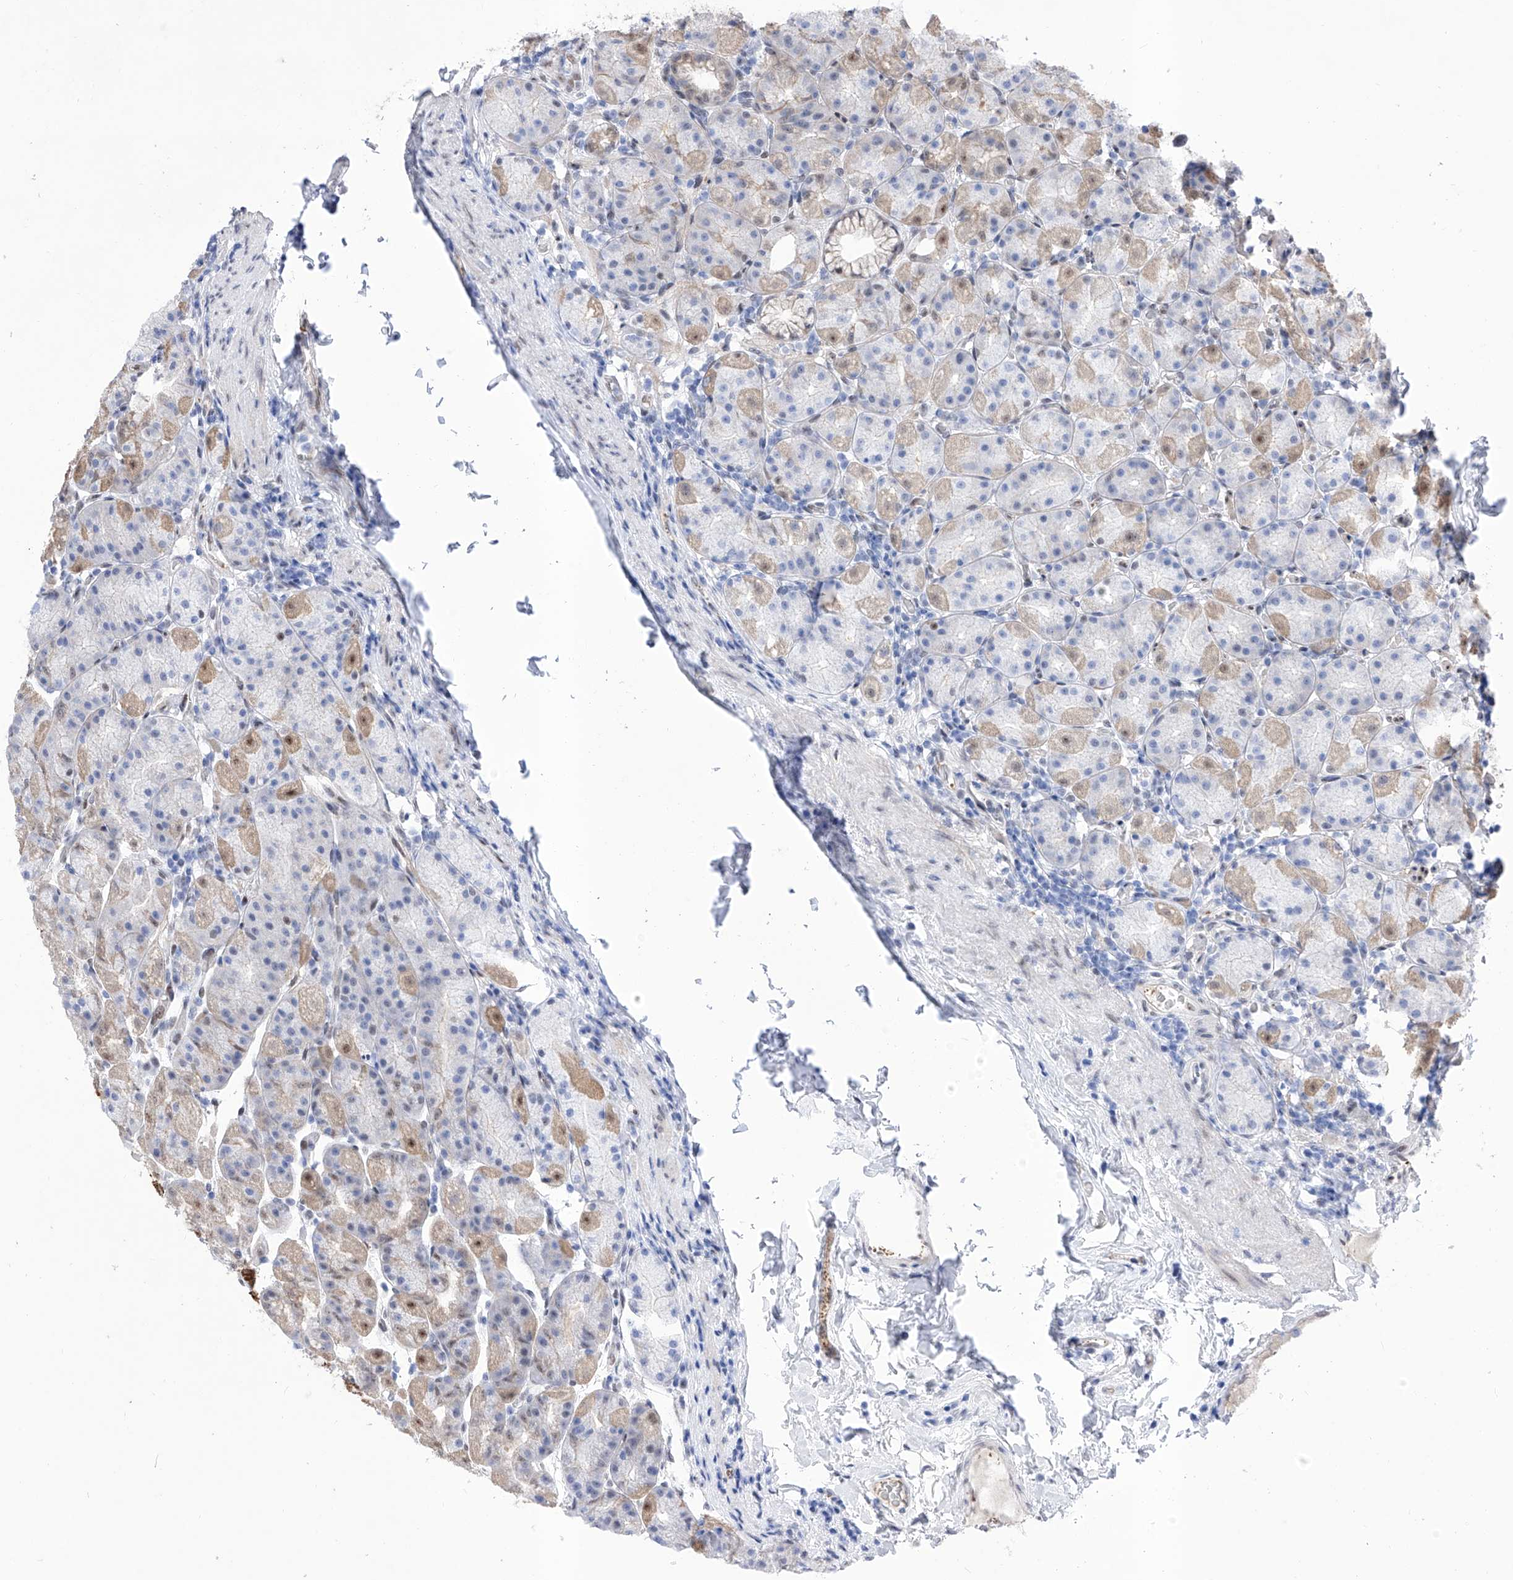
{"staining": {"intensity": "strong", "quantity": "<25%", "location": "cytoplasmic/membranous,nuclear"}, "tissue": "stomach", "cell_type": "Glandular cells", "image_type": "normal", "snomed": [{"axis": "morphology", "description": "Normal tissue, NOS"}, {"axis": "topography", "description": "Stomach, upper"}], "caption": "Immunohistochemistry (DAB (3,3'-diaminobenzidine)) staining of unremarkable stomach shows strong cytoplasmic/membranous,nuclear protein expression in approximately <25% of glandular cells.", "gene": "ATN1", "patient": {"sex": "male", "age": 68}}